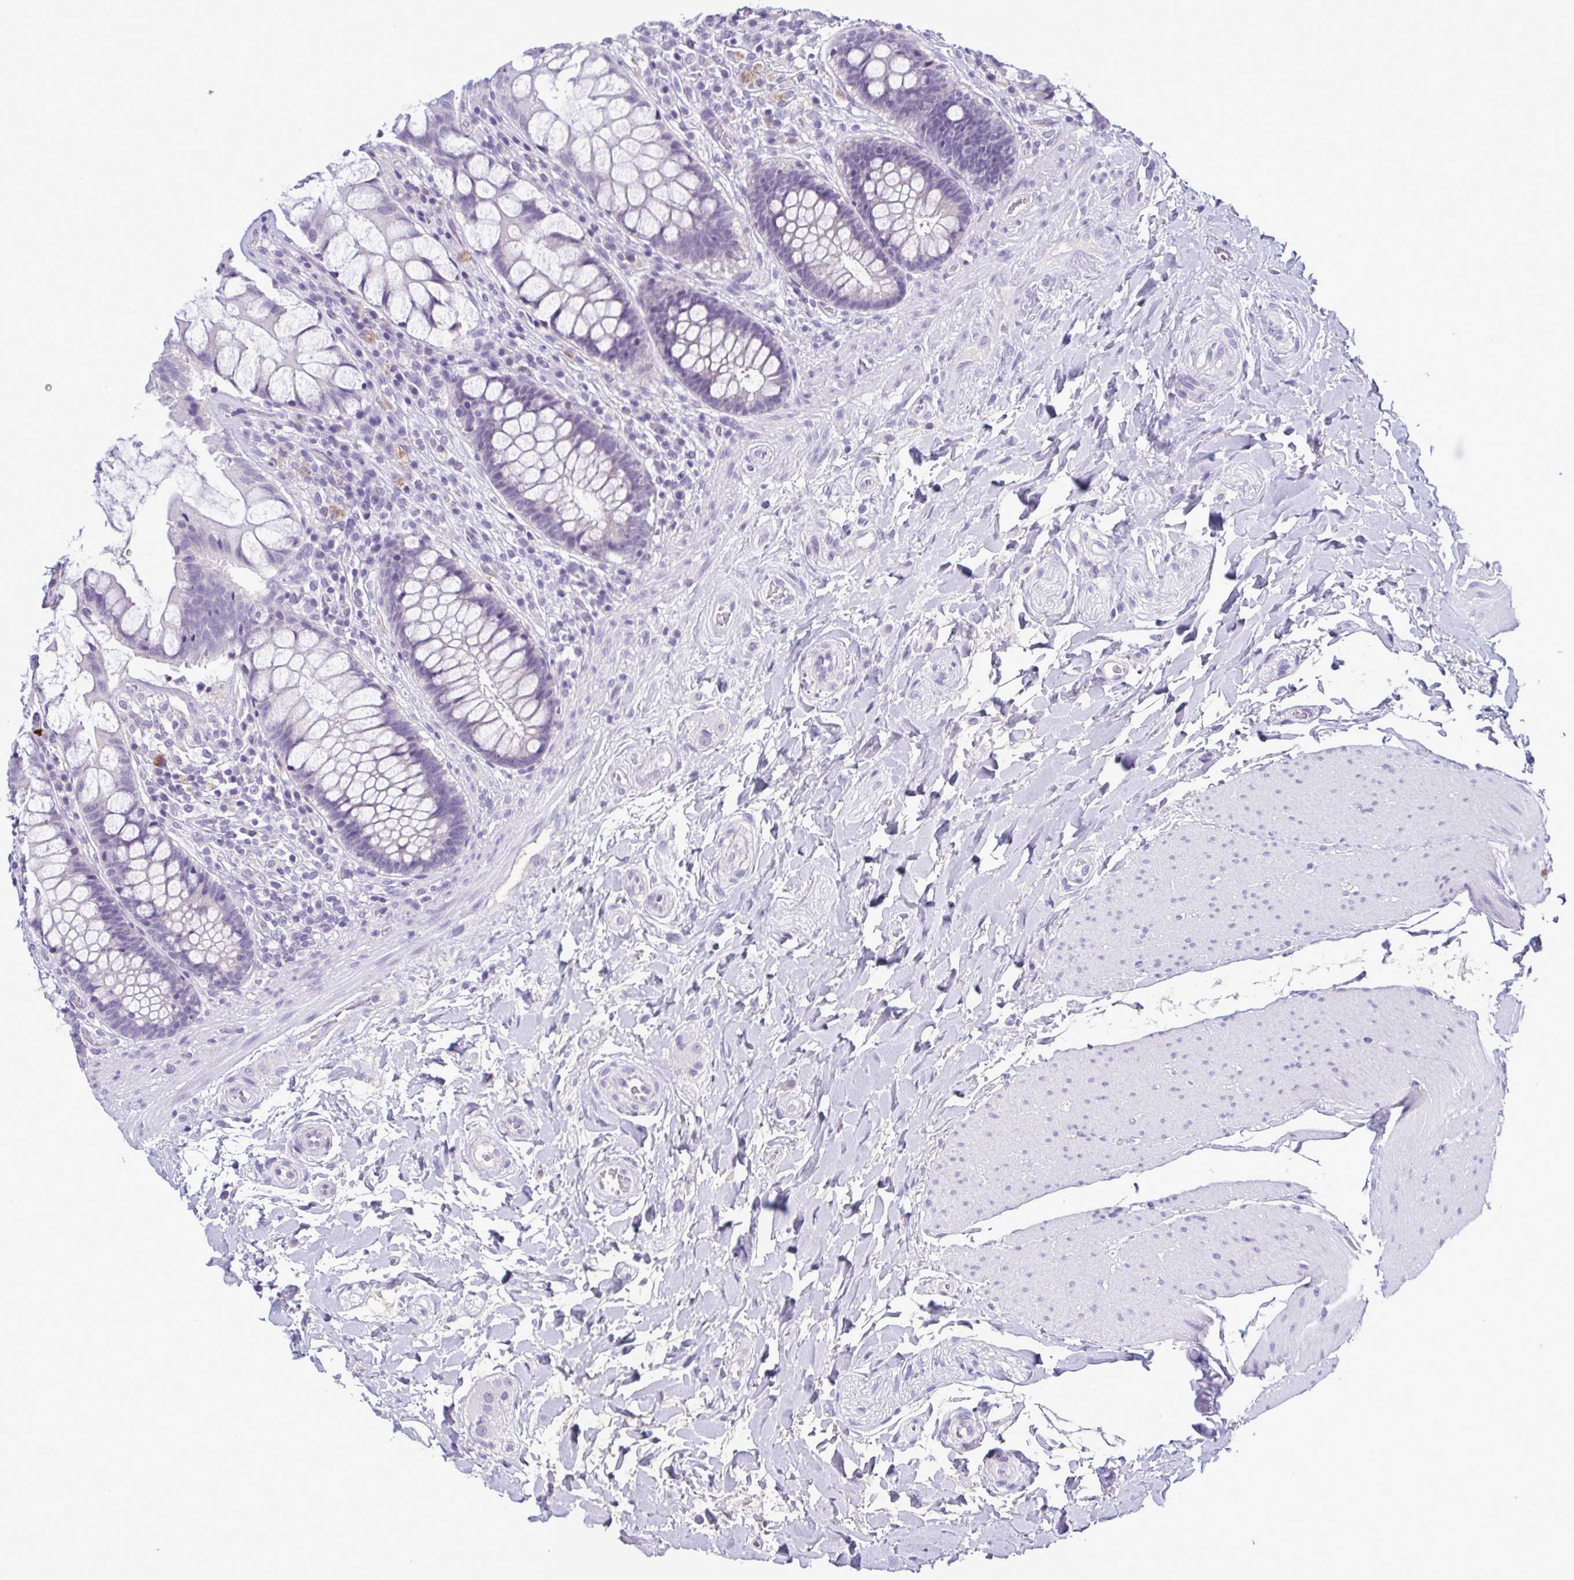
{"staining": {"intensity": "negative", "quantity": "none", "location": "none"}, "tissue": "rectum", "cell_type": "Glandular cells", "image_type": "normal", "snomed": [{"axis": "morphology", "description": "Normal tissue, NOS"}, {"axis": "topography", "description": "Rectum"}], "caption": "This is an immunohistochemistry (IHC) image of normal rectum. There is no staining in glandular cells.", "gene": "INAFM1", "patient": {"sex": "female", "age": 58}}